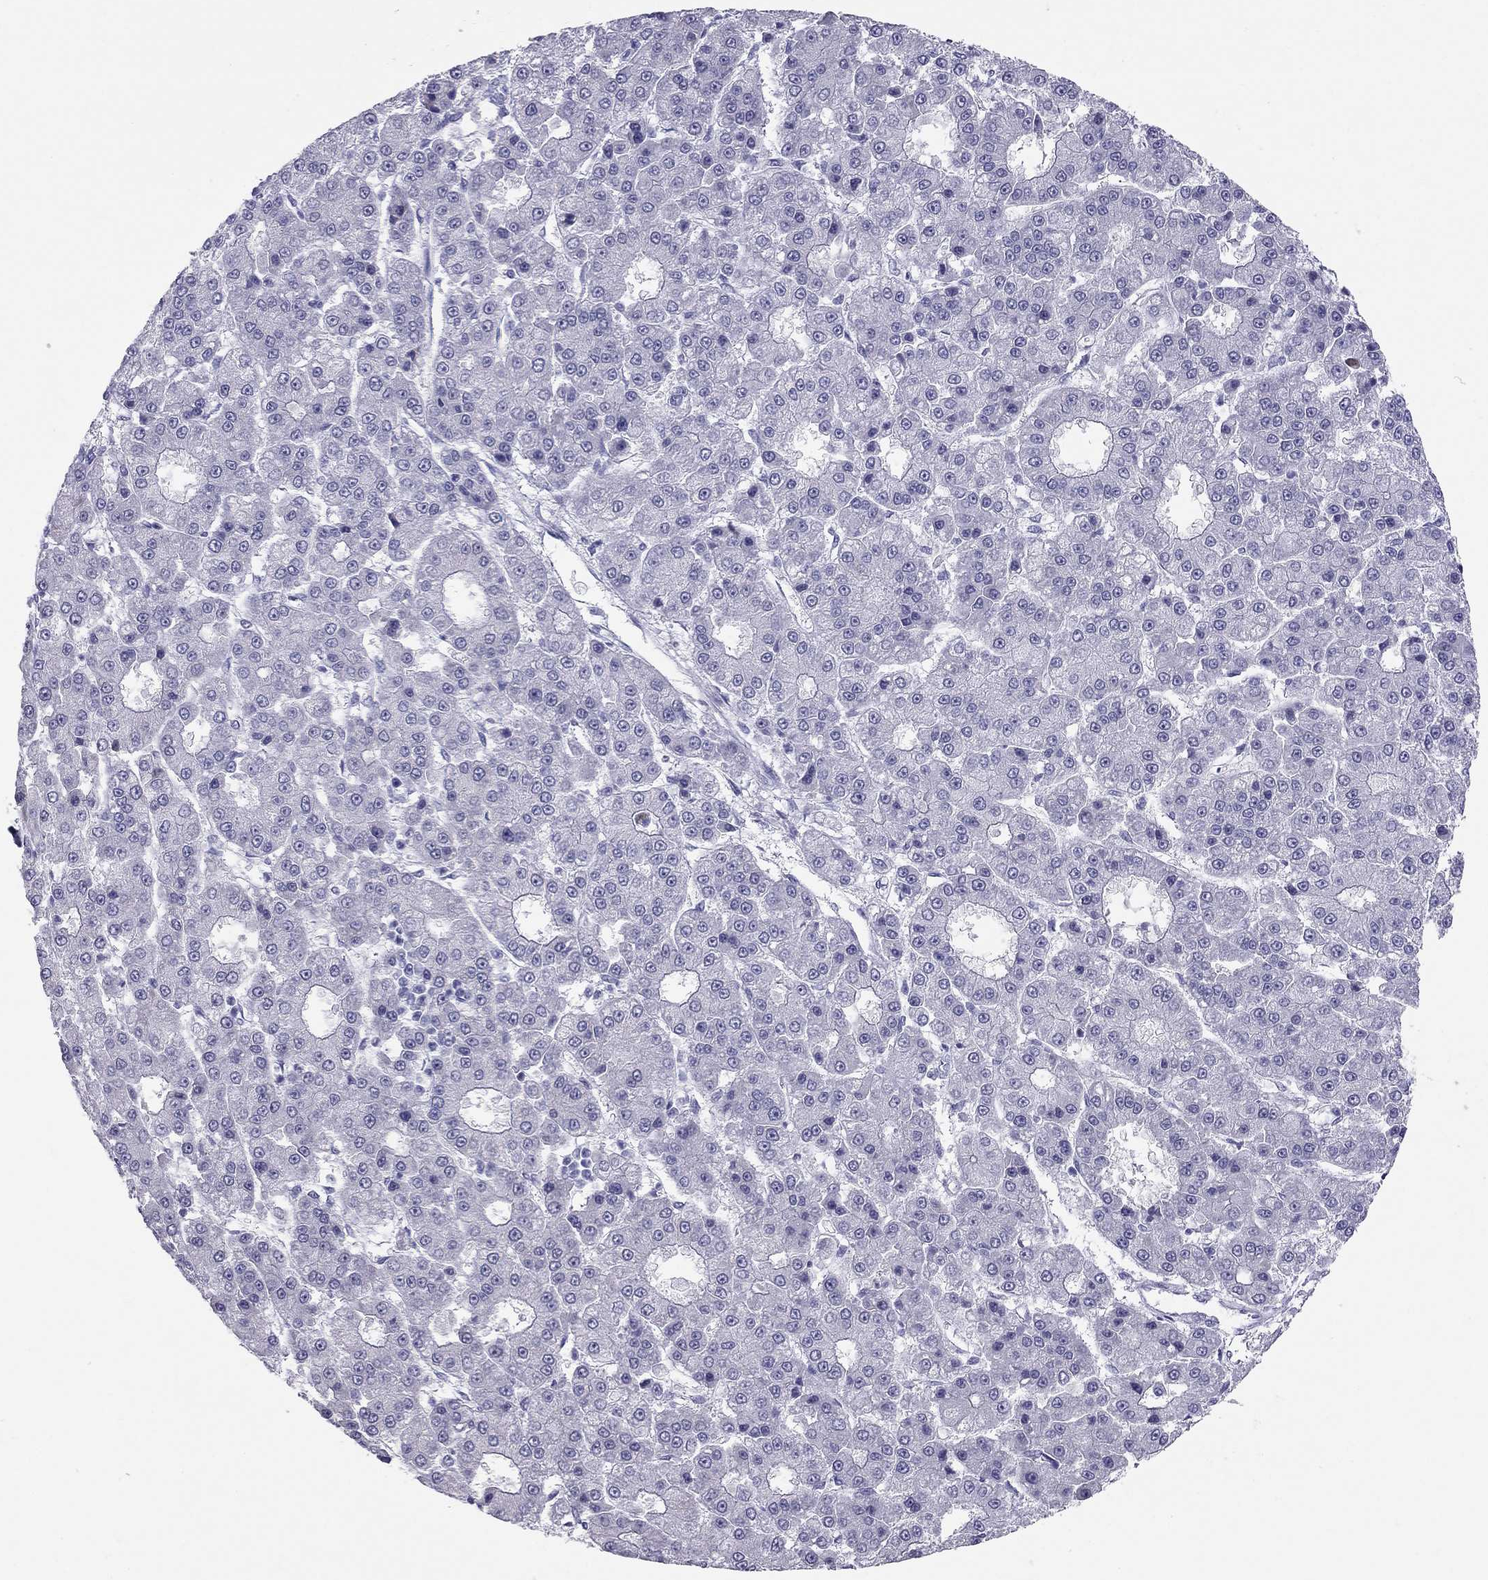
{"staining": {"intensity": "negative", "quantity": "none", "location": "none"}, "tissue": "liver cancer", "cell_type": "Tumor cells", "image_type": "cancer", "snomed": [{"axis": "morphology", "description": "Carcinoma, Hepatocellular, NOS"}, {"axis": "topography", "description": "Liver"}], "caption": "Immunohistochemistry histopathology image of neoplastic tissue: human liver cancer (hepatocellular carcinoma) stained with DAB shows no significant protein staining in tumor cells.", "gene": "TRPM3", "patient": {"sex": "male", "age": 70}}